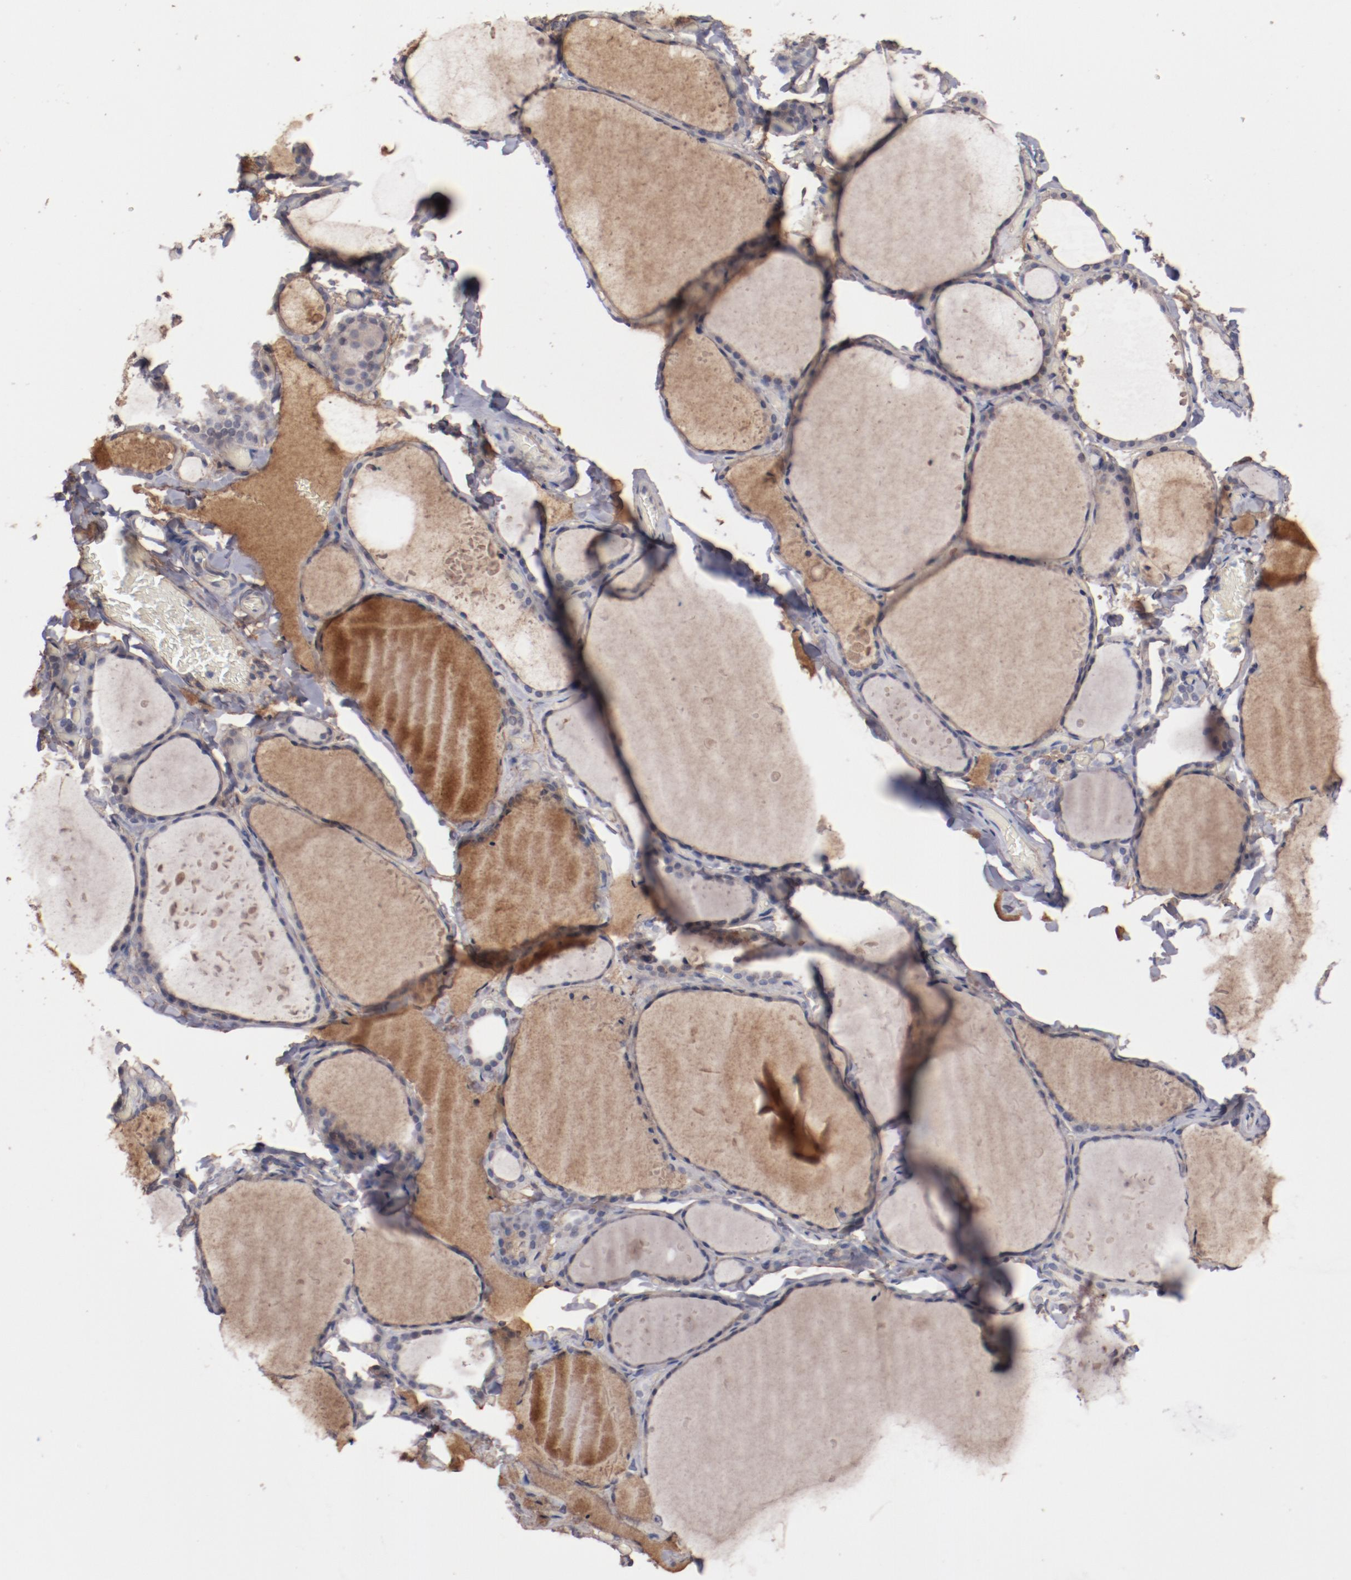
{"staining": {"intensity": "weak", "quantity": ">75%", "location": "cytoplasmic/membranous"}, "tissue": "thyroid gland", "cell_type": "Glandular cells", "image_type": "normal", "snomed": [{"axis": "morphology", "description": "Normal tissue, NOS"}, {"axis": "topography", "description": "Thyroid gland"}], "caption": "Weak cytoplasmic/membranous positivity is identified in about >75% of glandular cells in unremarkable thyroid gland.", "gene": "DIPK2B", "patient": {"sex": "female", "age": 22}}